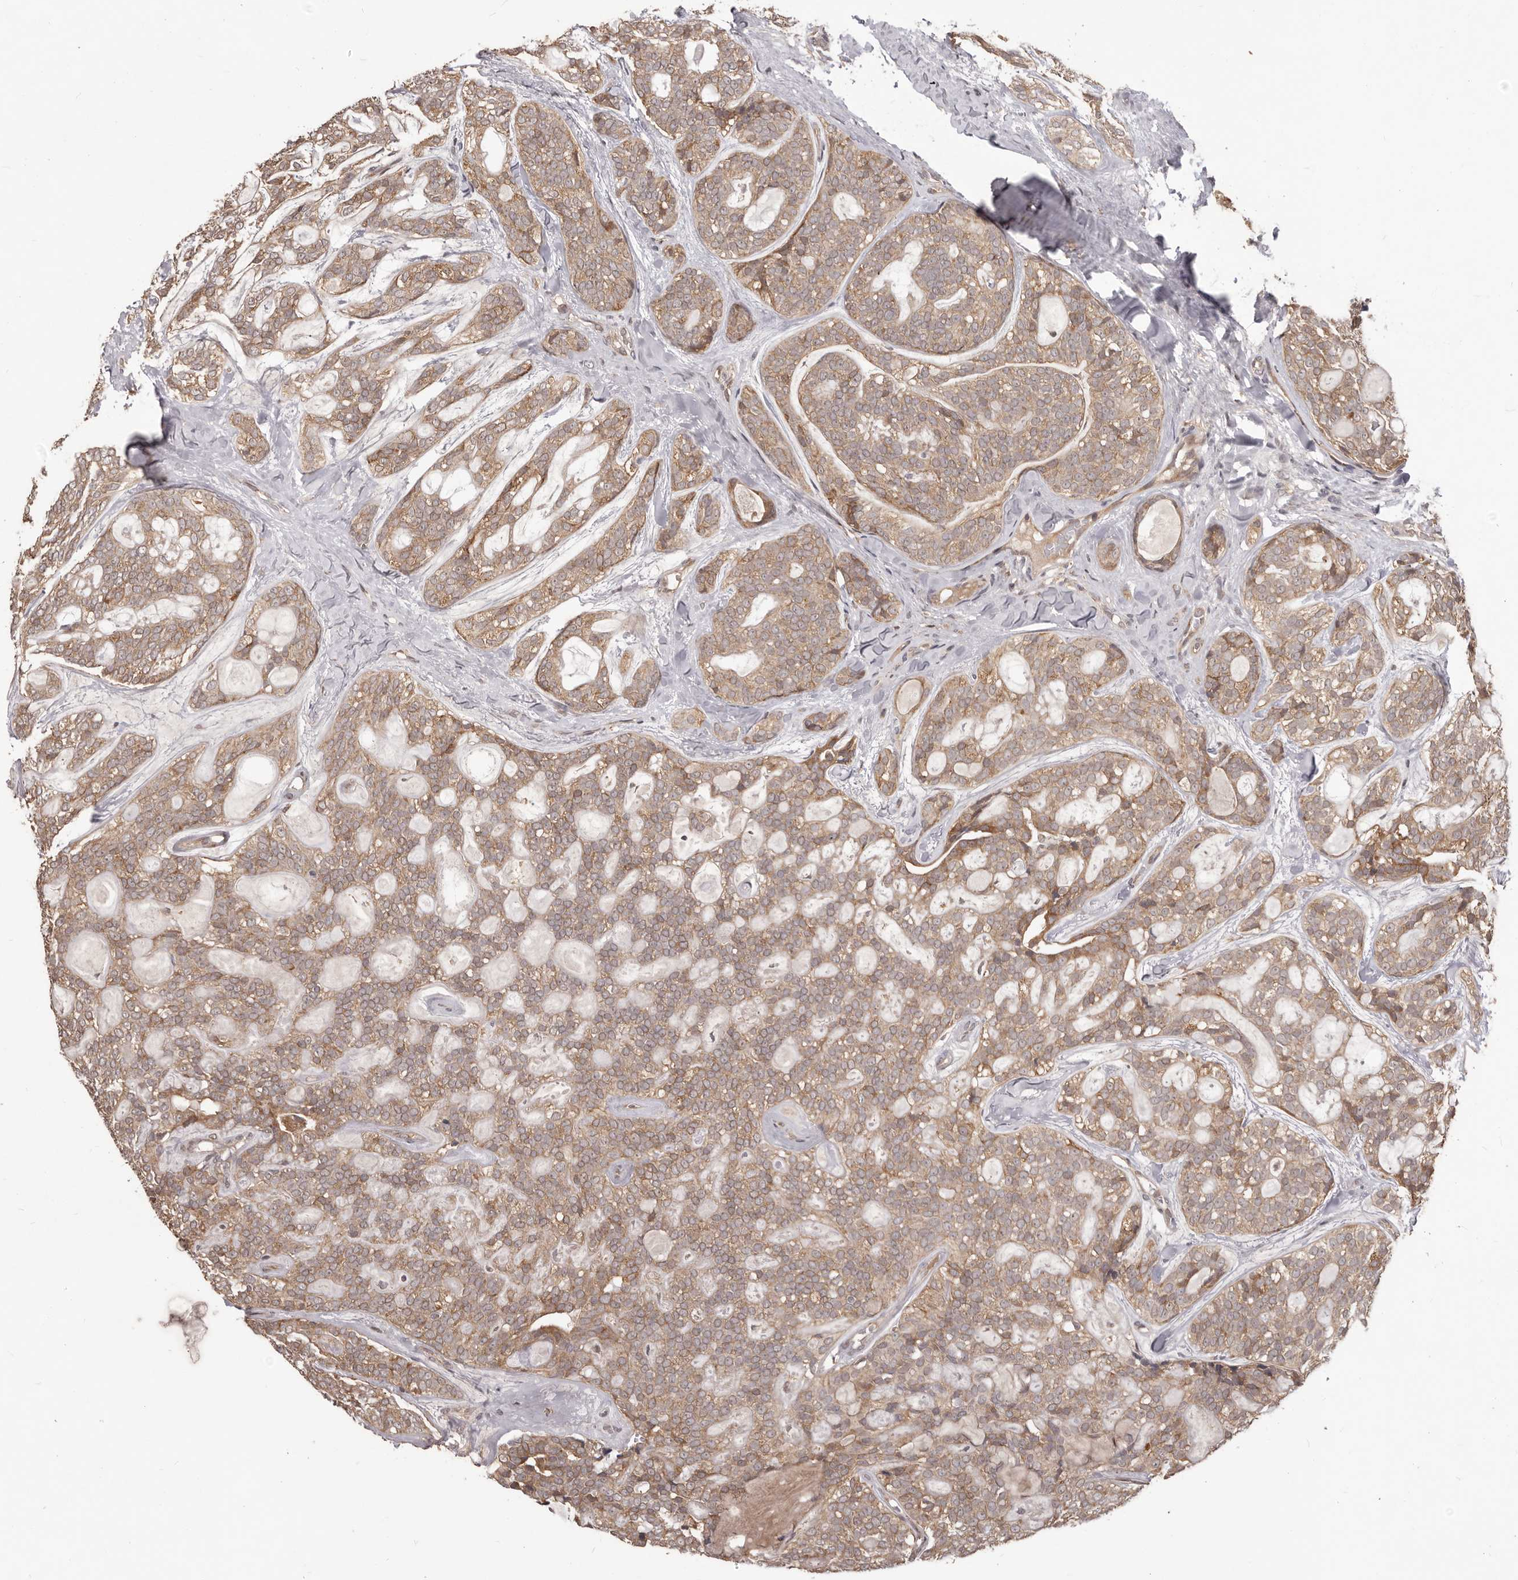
{"staining": {"intensity": "weak", "quantity": ">75%", "location": "cytoplasmic/membranous"}, "tissue": "head and neck cancer", "cell_type": "Tumor cells", "image_type": "cancer", "snomed": [{"axis": "morphology", "description": "Adenocarcinoma, NOS"}, {"axis": "topography", "description": "Head-Neck"}], "caption": "Human head and neck adenocarcinoma stained for a protein (brown) exhibits weak cytoplasmic/membranous positive positivity in about >75% of tumor cells.", "gene": "MTO1", "patient": {"sex": "male", "age": 66}}